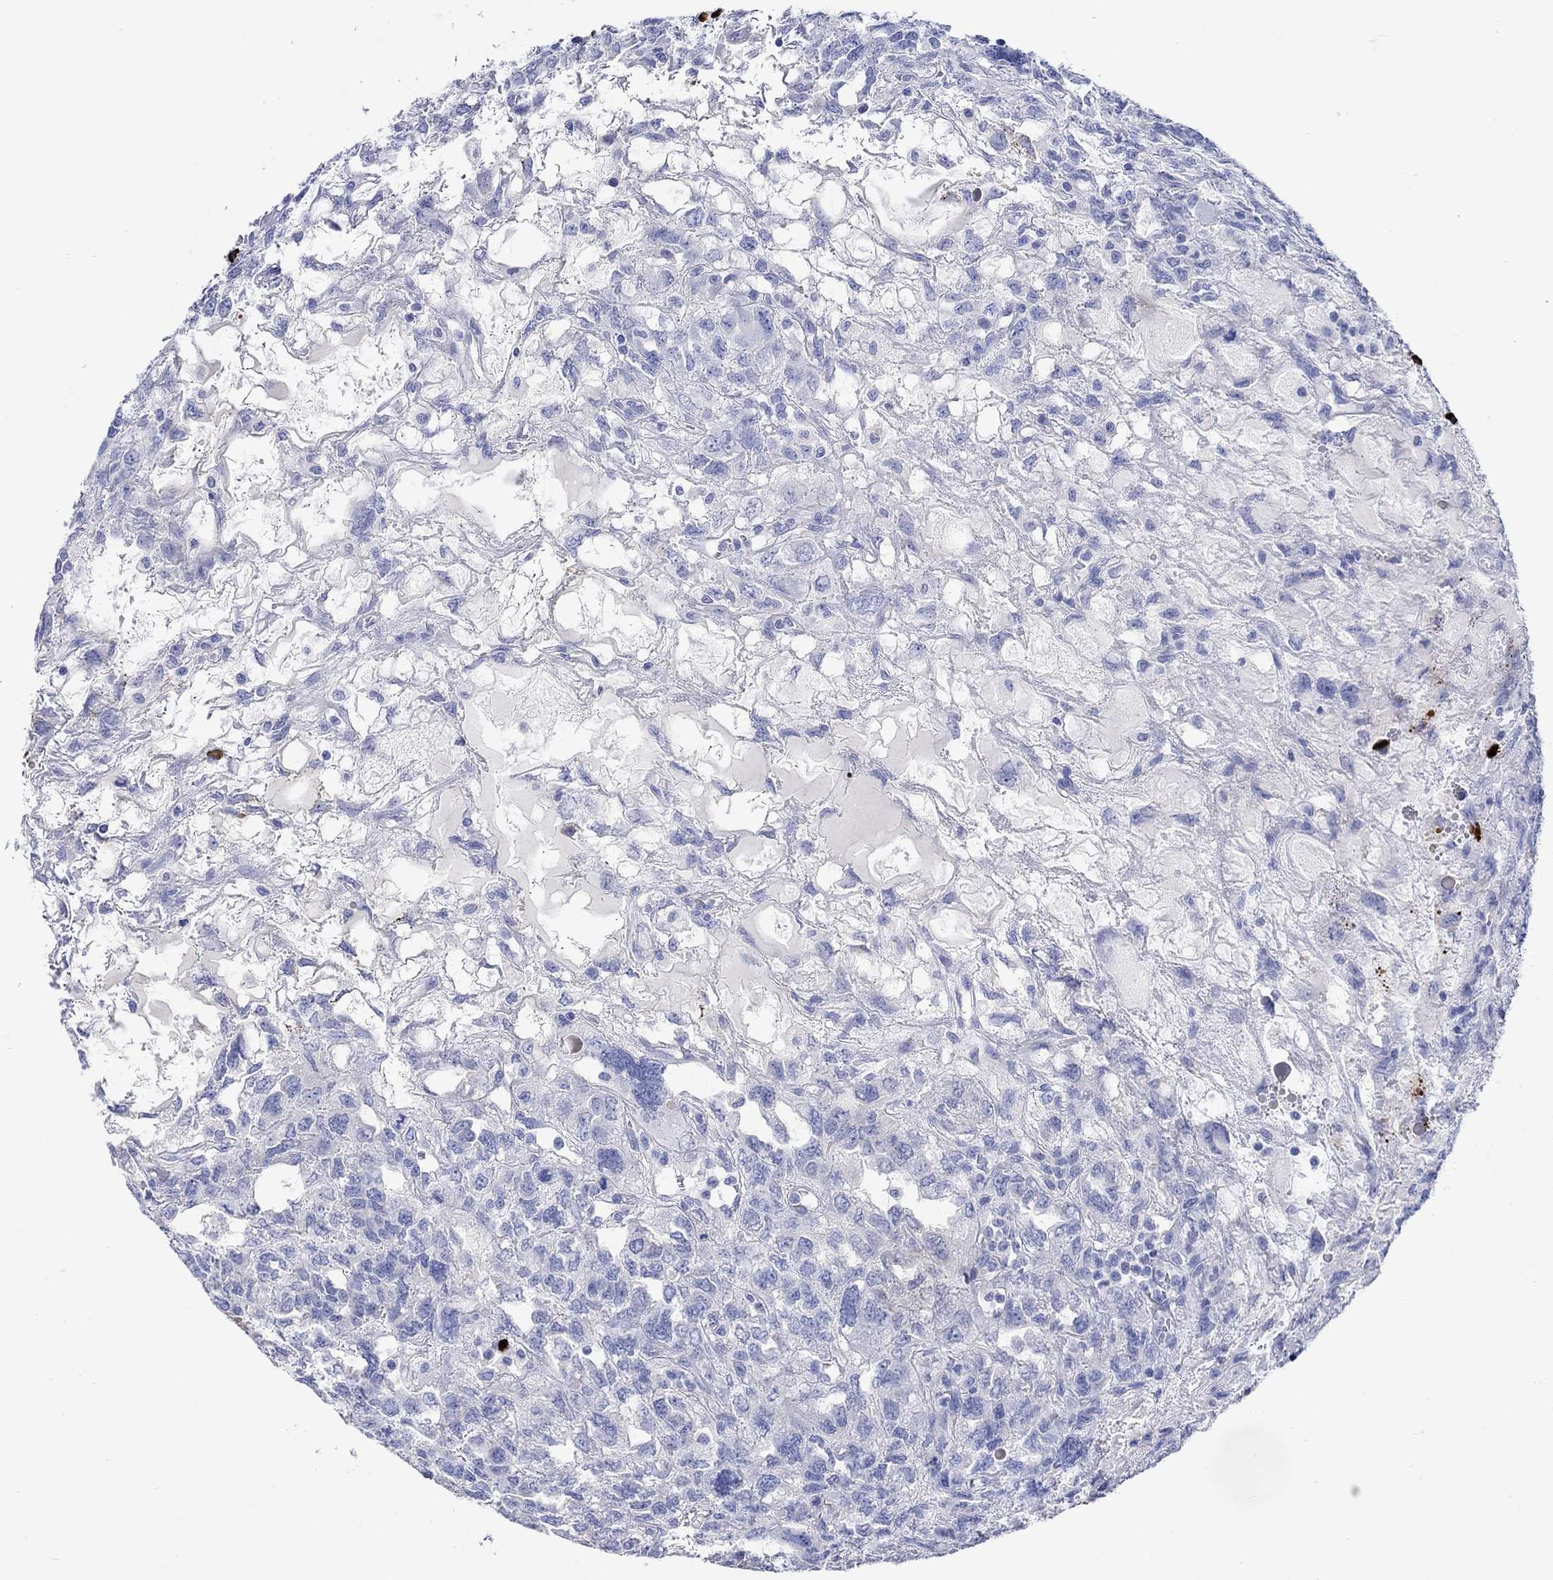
{"staining": {"intensity": "negative", "quantity": "none", "location": "none"}, "tissue": "testis cancer", "cell_type": "Tumor cells", "image_type": "cancer", "snomed": [{"axis": "morphology", "description": "Seminoma, NOS"}, {"axis": "topography", "description": "Testis"}], "caption": "Testis seminoma was stained to show a protein in brown. There is no significant staining in tumor cells.", "gene": "P2RY6", "patient": {"sex": "male", "age": 52}}